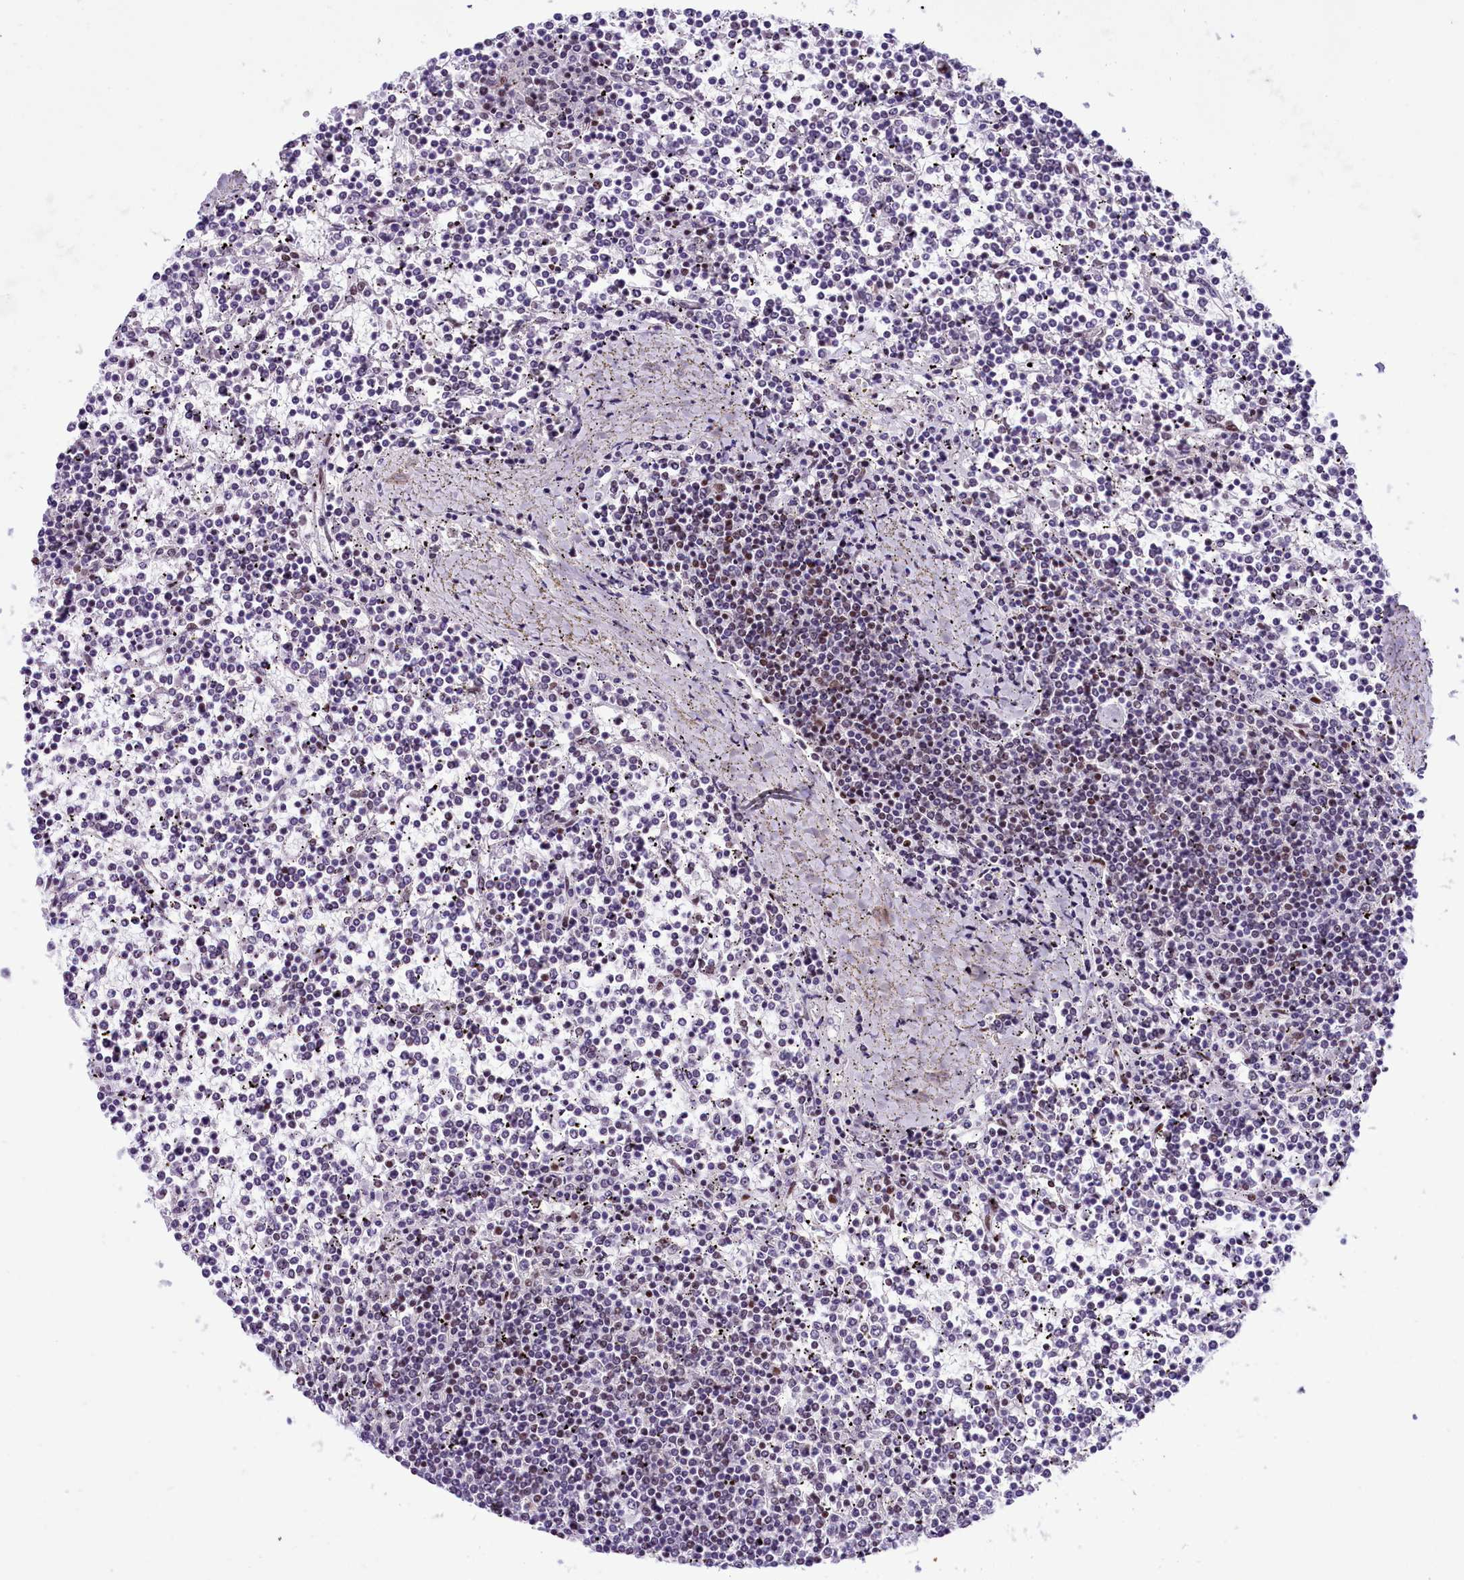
{"staining": {"intensity": "negative", "quantity": "none", "location": "none"}, "tissue": "lymphoma", "cell_type": "Tumor cells", "image_type": "cancer", "snomed": [{"axis": "morphology", "description": "Malignant lymphoma, non-Hodgkin's type, Low grade"}, {"axis": "topography", "description": "Spleen"}], "caption": "There is no significant positivity in tumor cells of malignant lymphoma, non-Hodgkin's type (low-grade).", "gene": "RALY", "patient": {"sex": "female", "age": 19}}